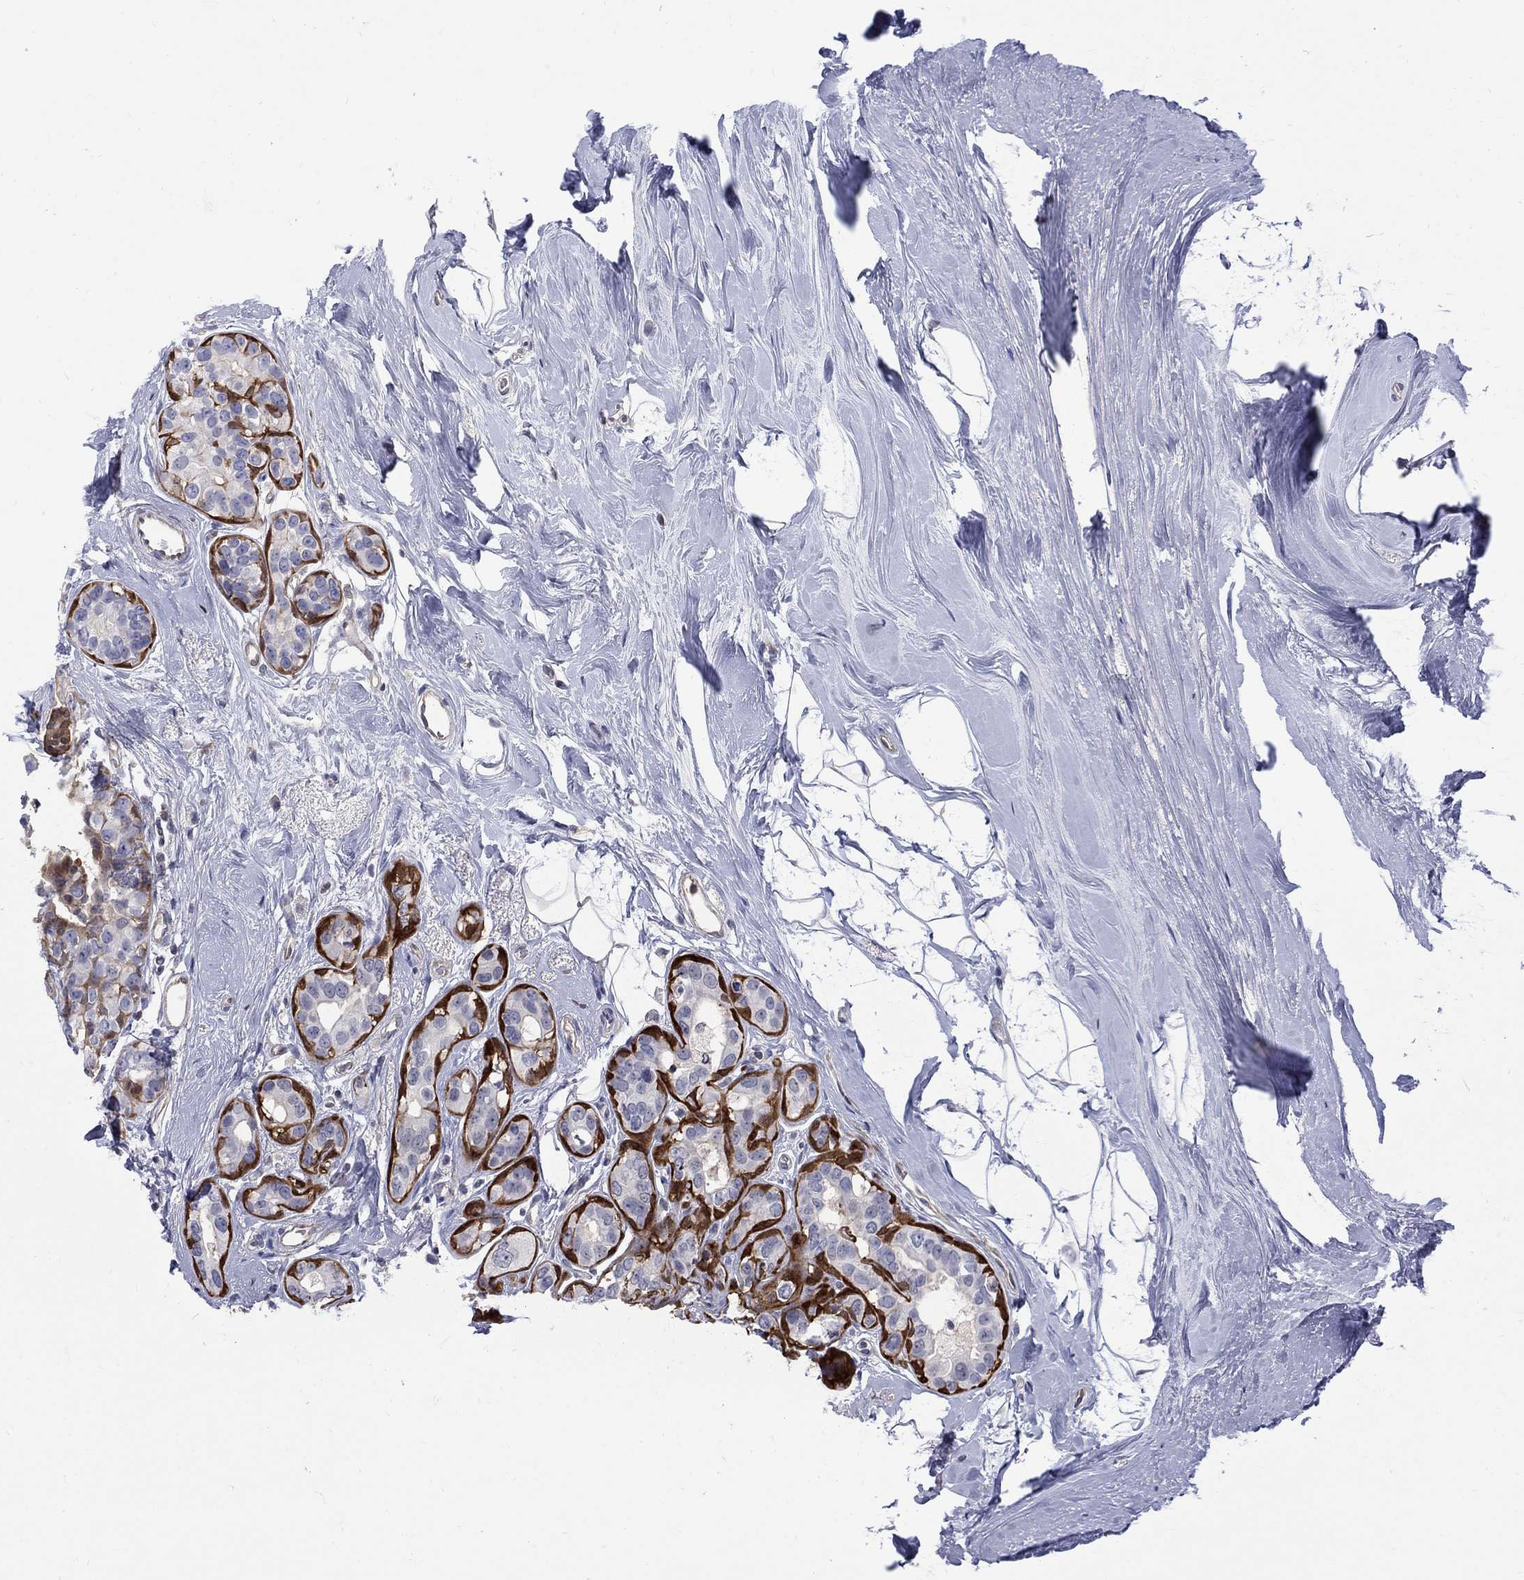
{"staining": {"intensity": "negative", "quantity": "none", "location": "none"}, "tissue": "breast cancer", "cell_type": "Tumor cells", "image_type": "cancer", "snomed": [{"axis": "morphology", "description": "Duct carcinoma"}, {"axis": "topography", "description": "Breast"}], "caption": "Histopathology image shows no protein expression in tumor cells of breast cancer tissue. Brightfield microscopy of immunohistochemistry (IHC) stained with DAB (3,3'-diaminobenzidine) (brown) and hematoxylin (blue), captured at high magnification.", "gene": "HKDC1", "patient": {"sex": "female", "age": 55}}